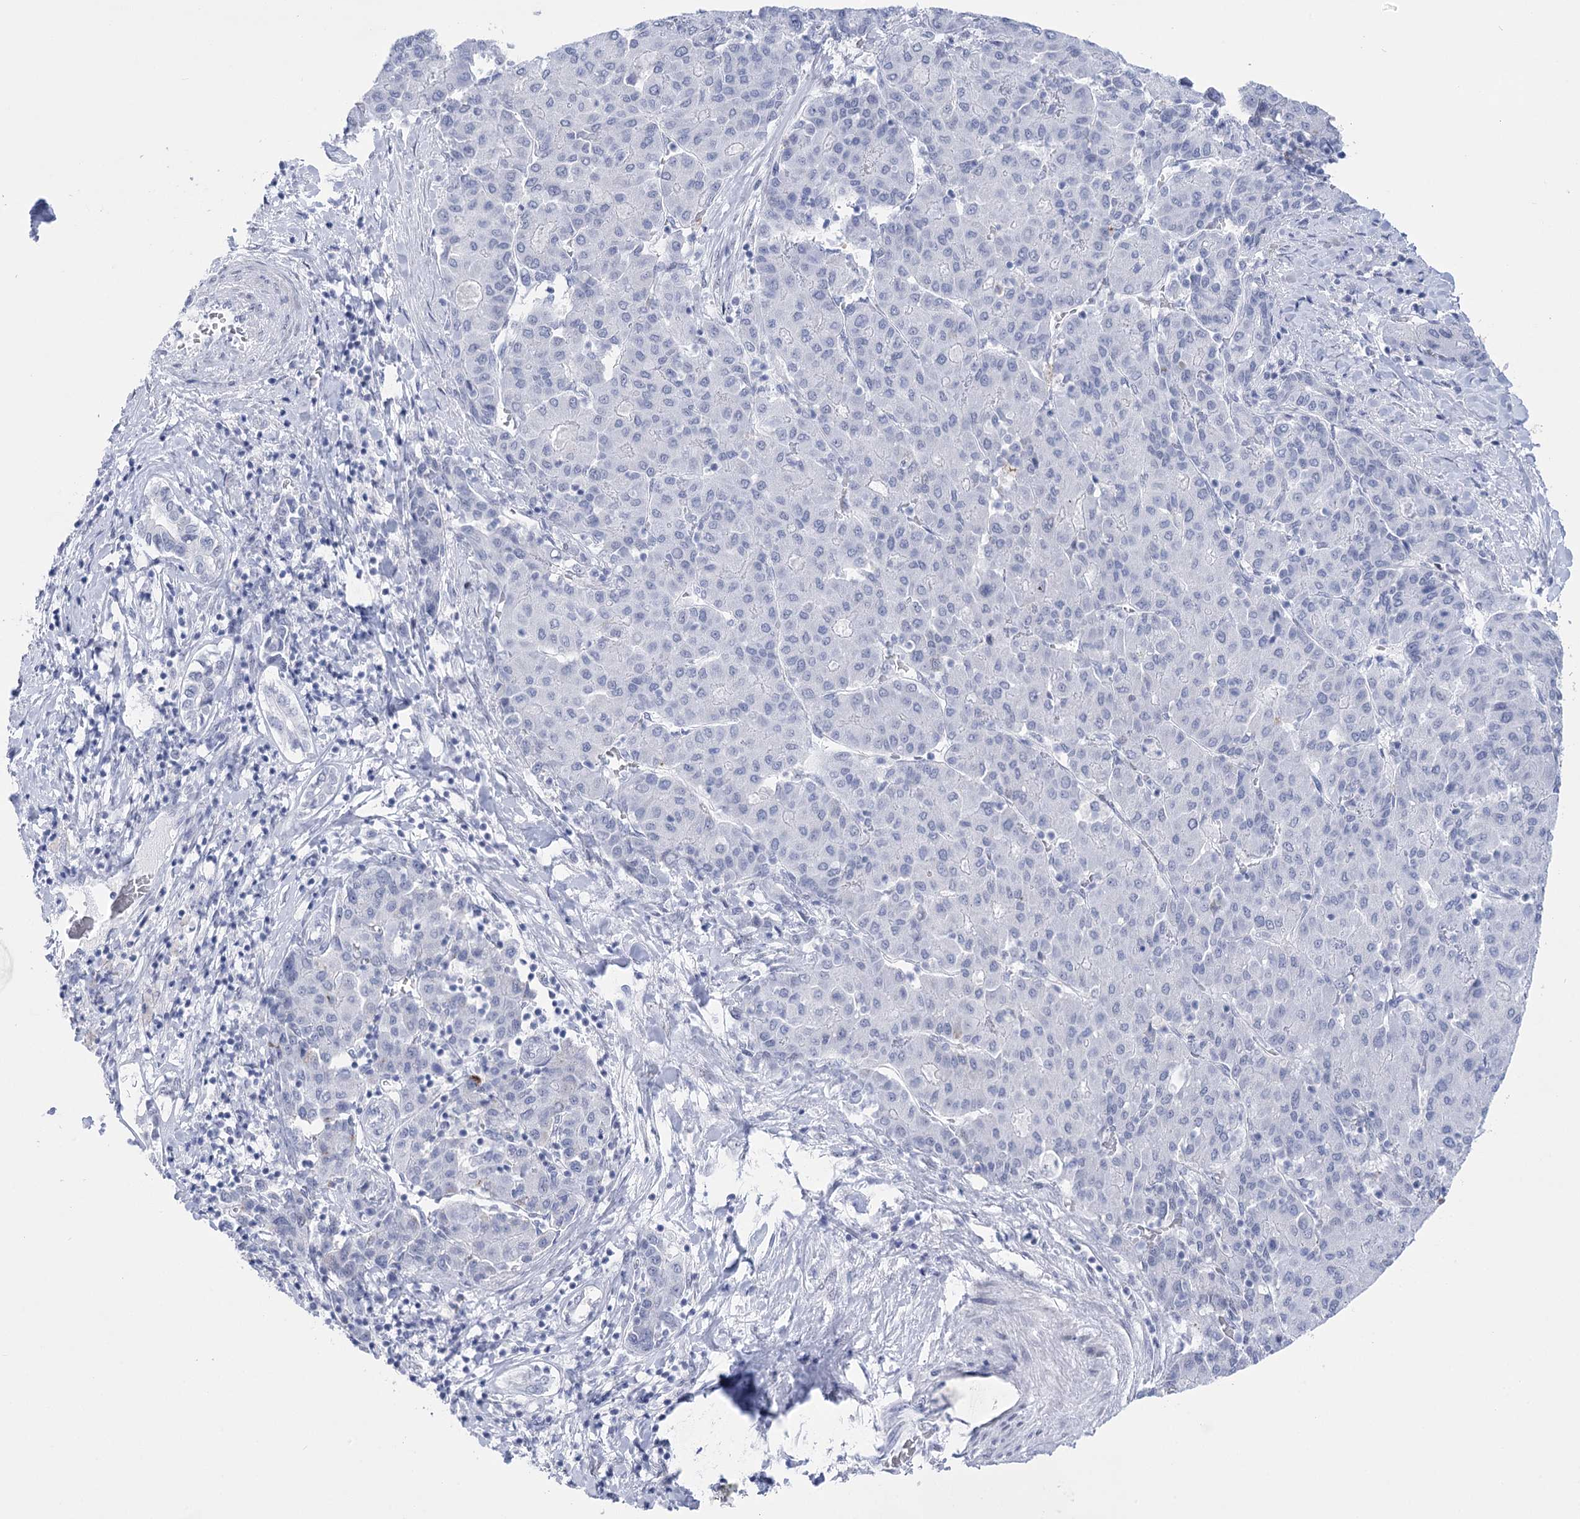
{"staining": {"intensity": "negative", "quantity": "none", "location": "none"}, "tissue": "liver cancer", "cell_type": "Tumor cells", "image_type": "cancer", "snomed": [{"axis": "morphology", "description": "Carcinoma, Hepatocellular, NOS"}, {"axis": "topography", "description": "Liver"}], "caption": "Protein analysis of hepatocellular carcinoma (liver) demonstrates no significant expression in tumor cells.", "gene": "HORMAD1", "patient": {"sex": "male", "age": 65}}